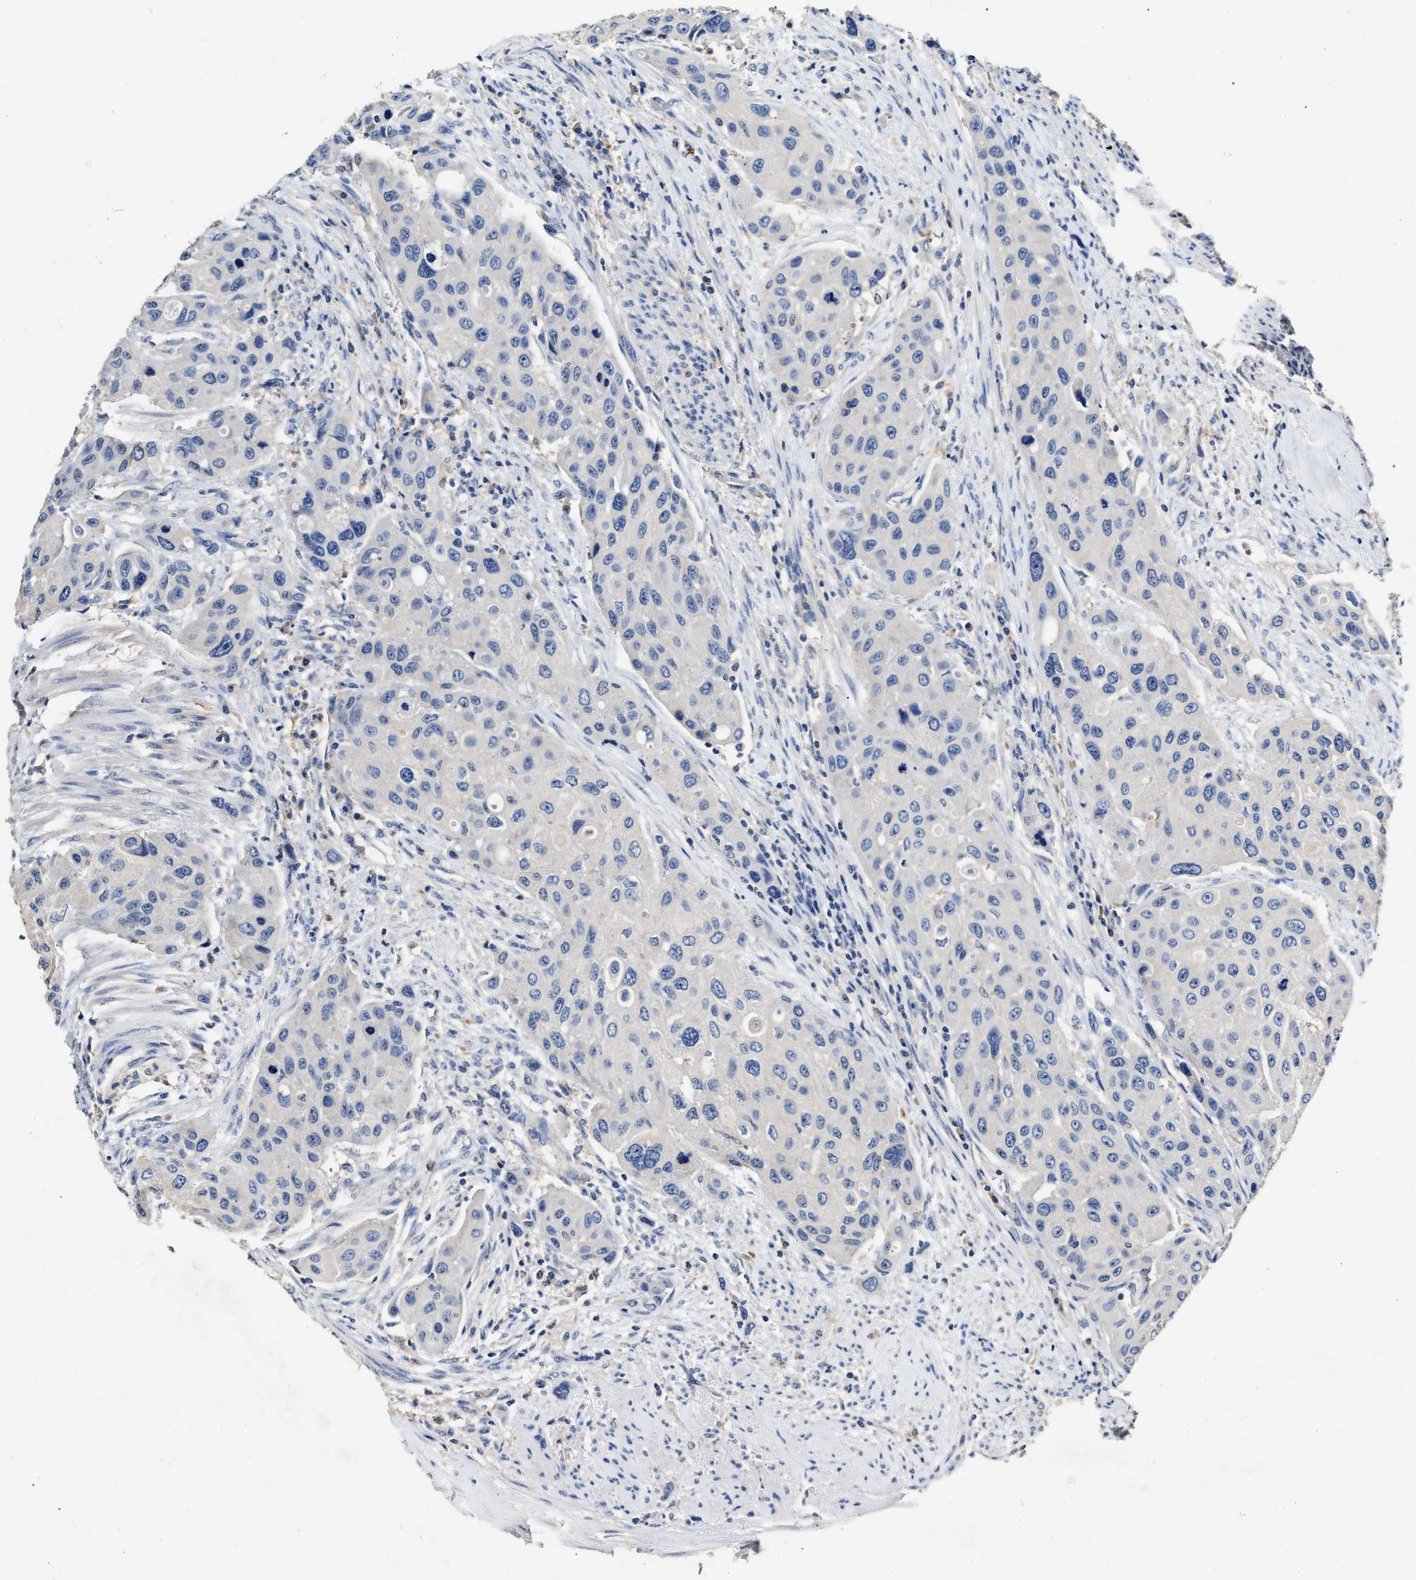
{"staining": {"intensity": "negative", "quantity": "none", "location": "none"}, "tissue": "urothelial cancer", "cell_type": "Tumor cells", "image_type": "cancer", "snomed": [{"axis": "morphology", "description": "Urothelial carcinoma, High grade"}, {"axis": "topography", "description": "Urinary bladder"}], "caption": "Tumor cells are negative for protein expression in human urothelial cancer.", "gene": "SLCO2B1", "patient": {"sex": "female", "age": 56}}